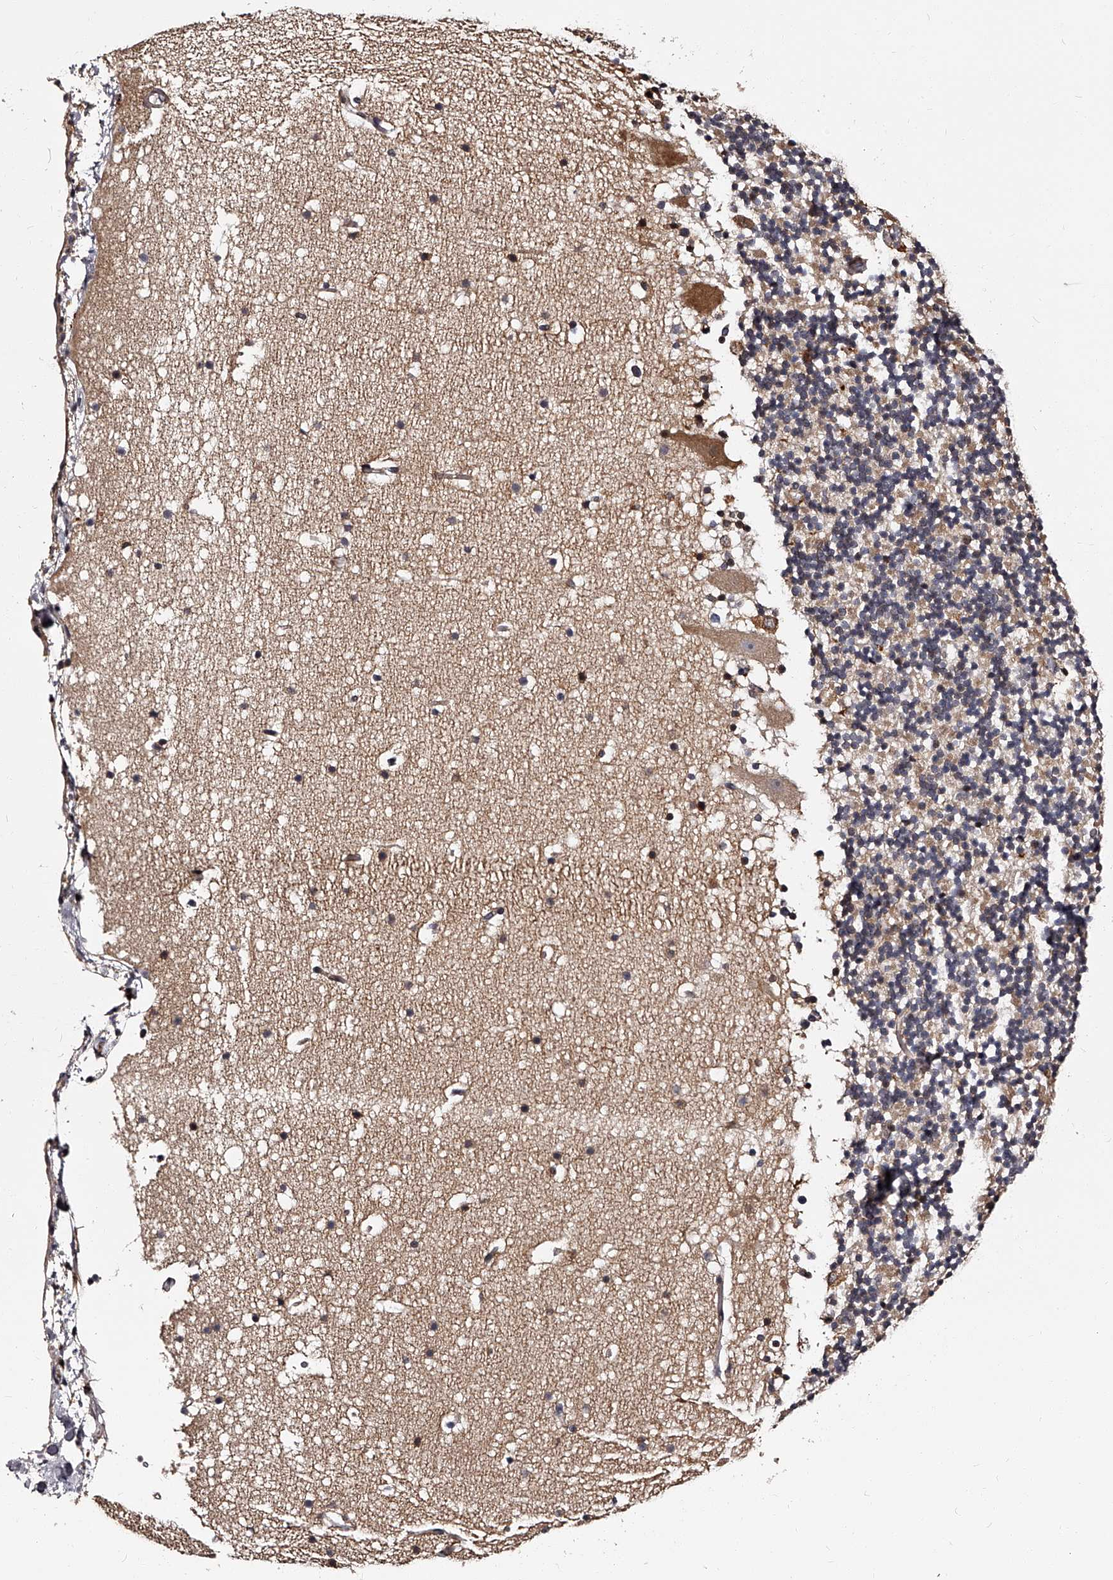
{"staining": {"intensity": "weak", "quantity": "<25%", "location": "cytoplasmic/membranous"}, "tissue": "cerebellum", "cell_type": "Cells in granular layer", "image_type": "normal", "snomed": [{"axis": "morphology", "description": "Normal tissue, NOS"}, {"axis": "topography", "description": "Cerebellum"}], "caption": "A high-resolution image shows IHC staining of benign cerebellum, which displays no significant staining in cells in granular layer.", "gene": "RSC1A1", "patient": {"sex": "male", "age": 57}}